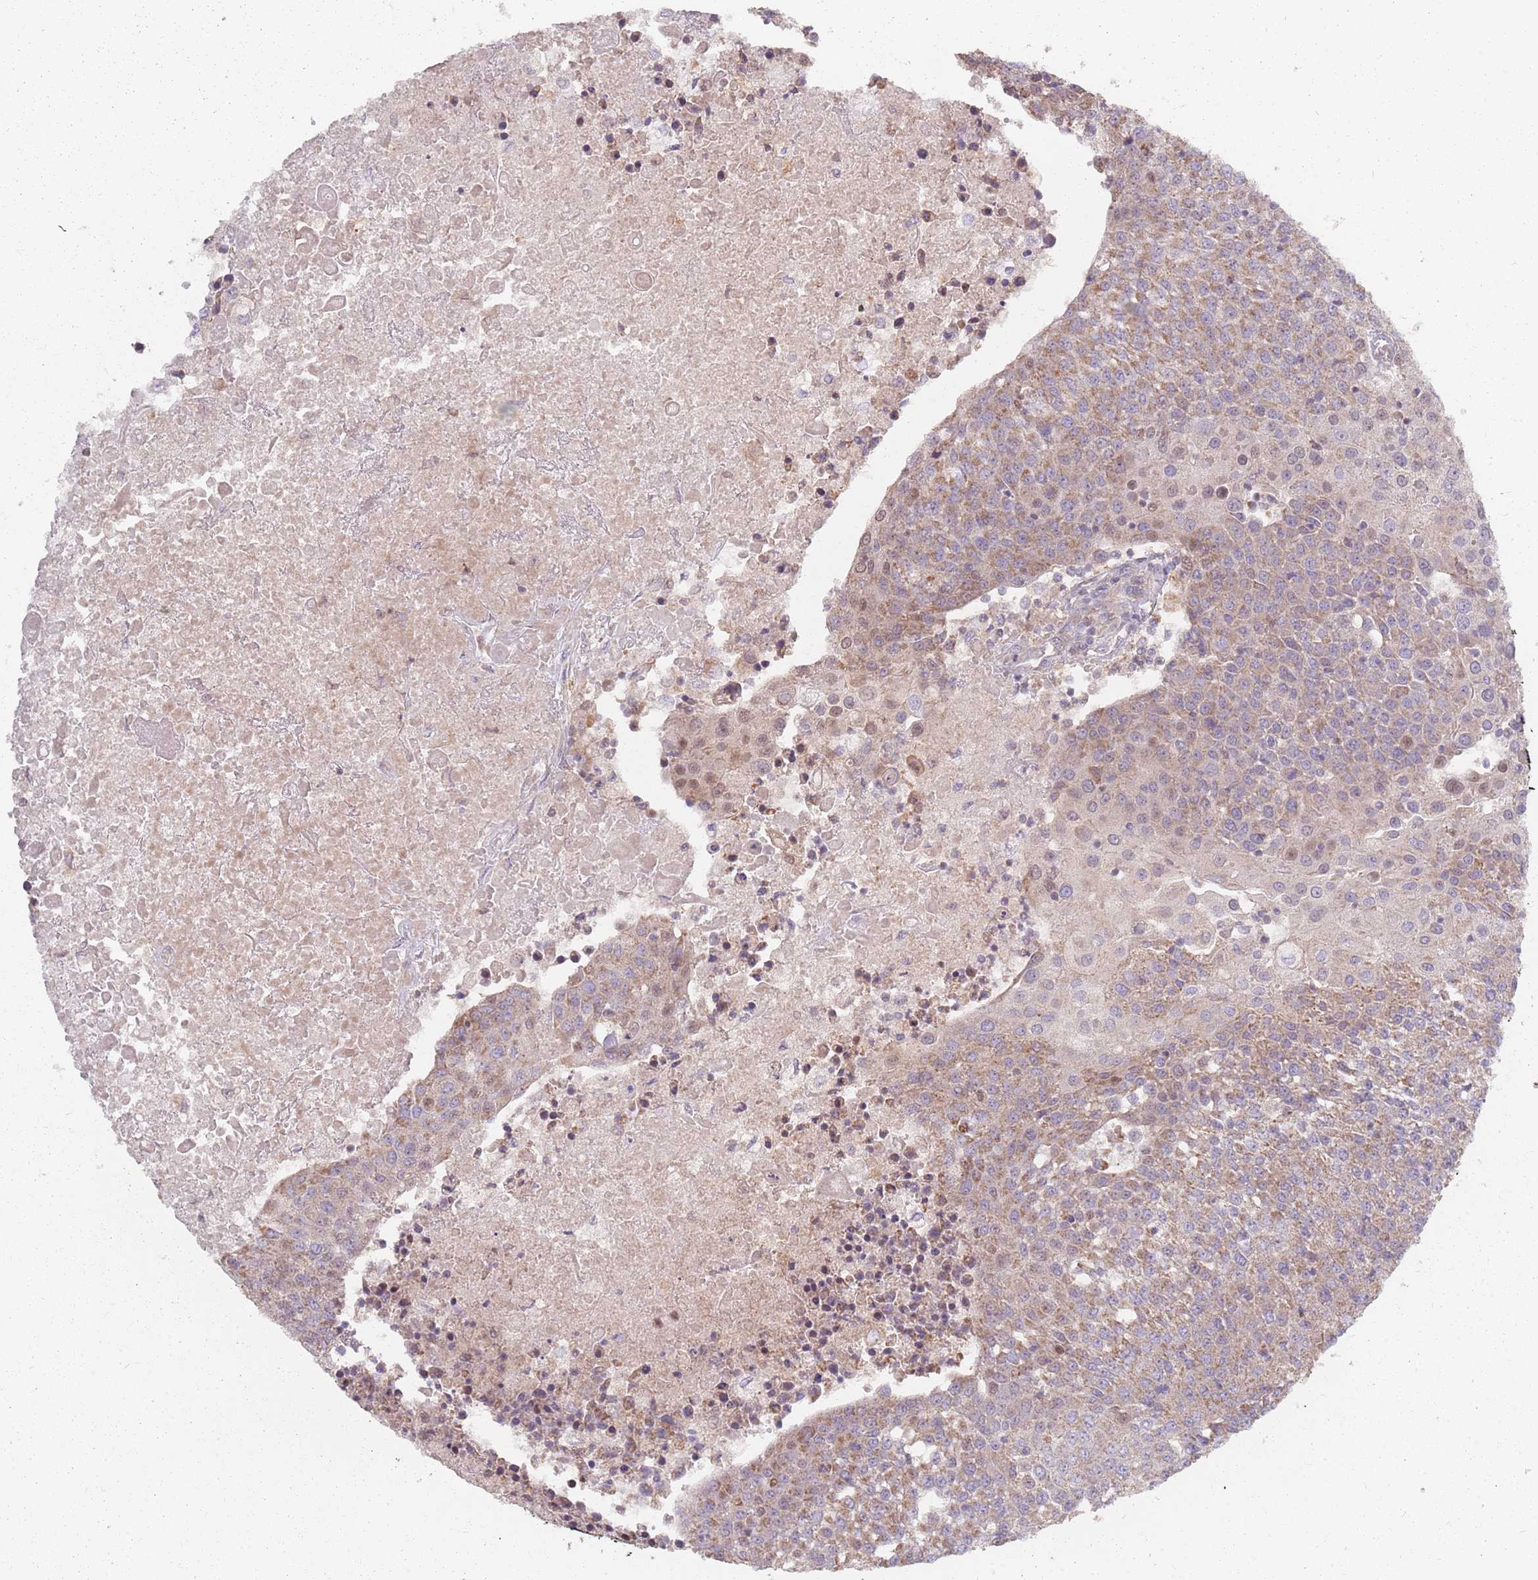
{"staining": {"intensity": "moderate", "quantity": ">75%", "location": "cytoplasmic/membranous"}, "tissue": "urothelial cancer", "cell_type": "Tumor cells", "image_type": "cancer", "snomed": [{"axis": "morphology", "description": "Urothelial carcinoma, High grade"}, {"axis": "topography", "description": "Urinary bladder"}], "caption": "A brown stain shows moderate cytoplasmic/membranous positivity of a protein in human urothelial cancer tumor cells.", "gene": "VPS52", "patient": {"sex": "female", "age": 85}}